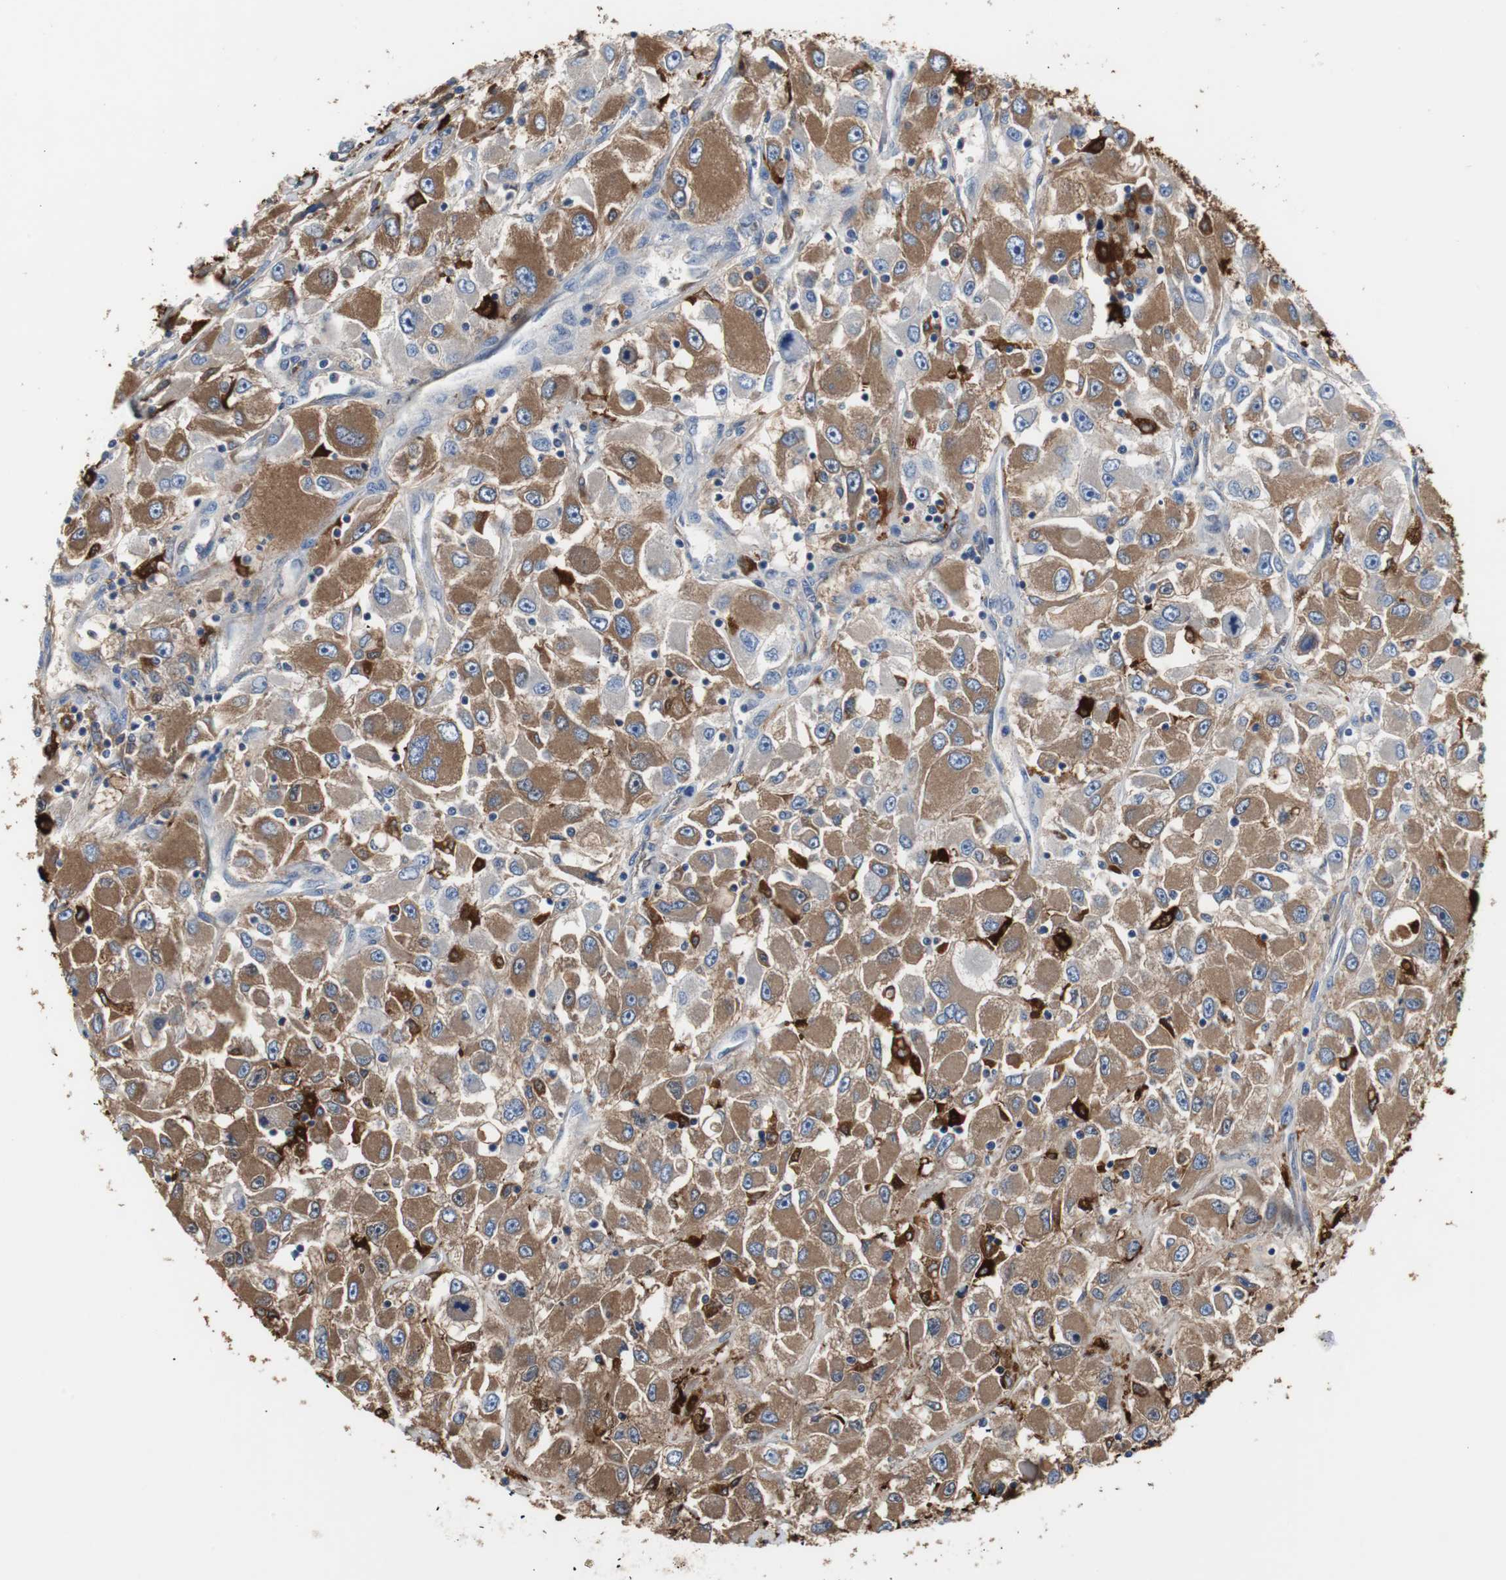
{"staining": {"intensity": "moderate", "quantity": ">75%", "location": "cytoplasmic/membranous"}, "tissue": "renal cancer", "cell_type": "Tumor cells", "image_type": "cancer", "snomed": [{"axis": "morphology", "description": "Adenocarcinoma, NOS"}, {"axis": "topography", "description": "Kidney"}], "caption": "Immunohistochemistry of renal cancer (adenocarcinoma) reveals medium levels of moderate cytoplasmic/membranous staining in about >75% of tumor cells.", "gene": "PI15", "patient": {"sex": "female", "age": 52}}